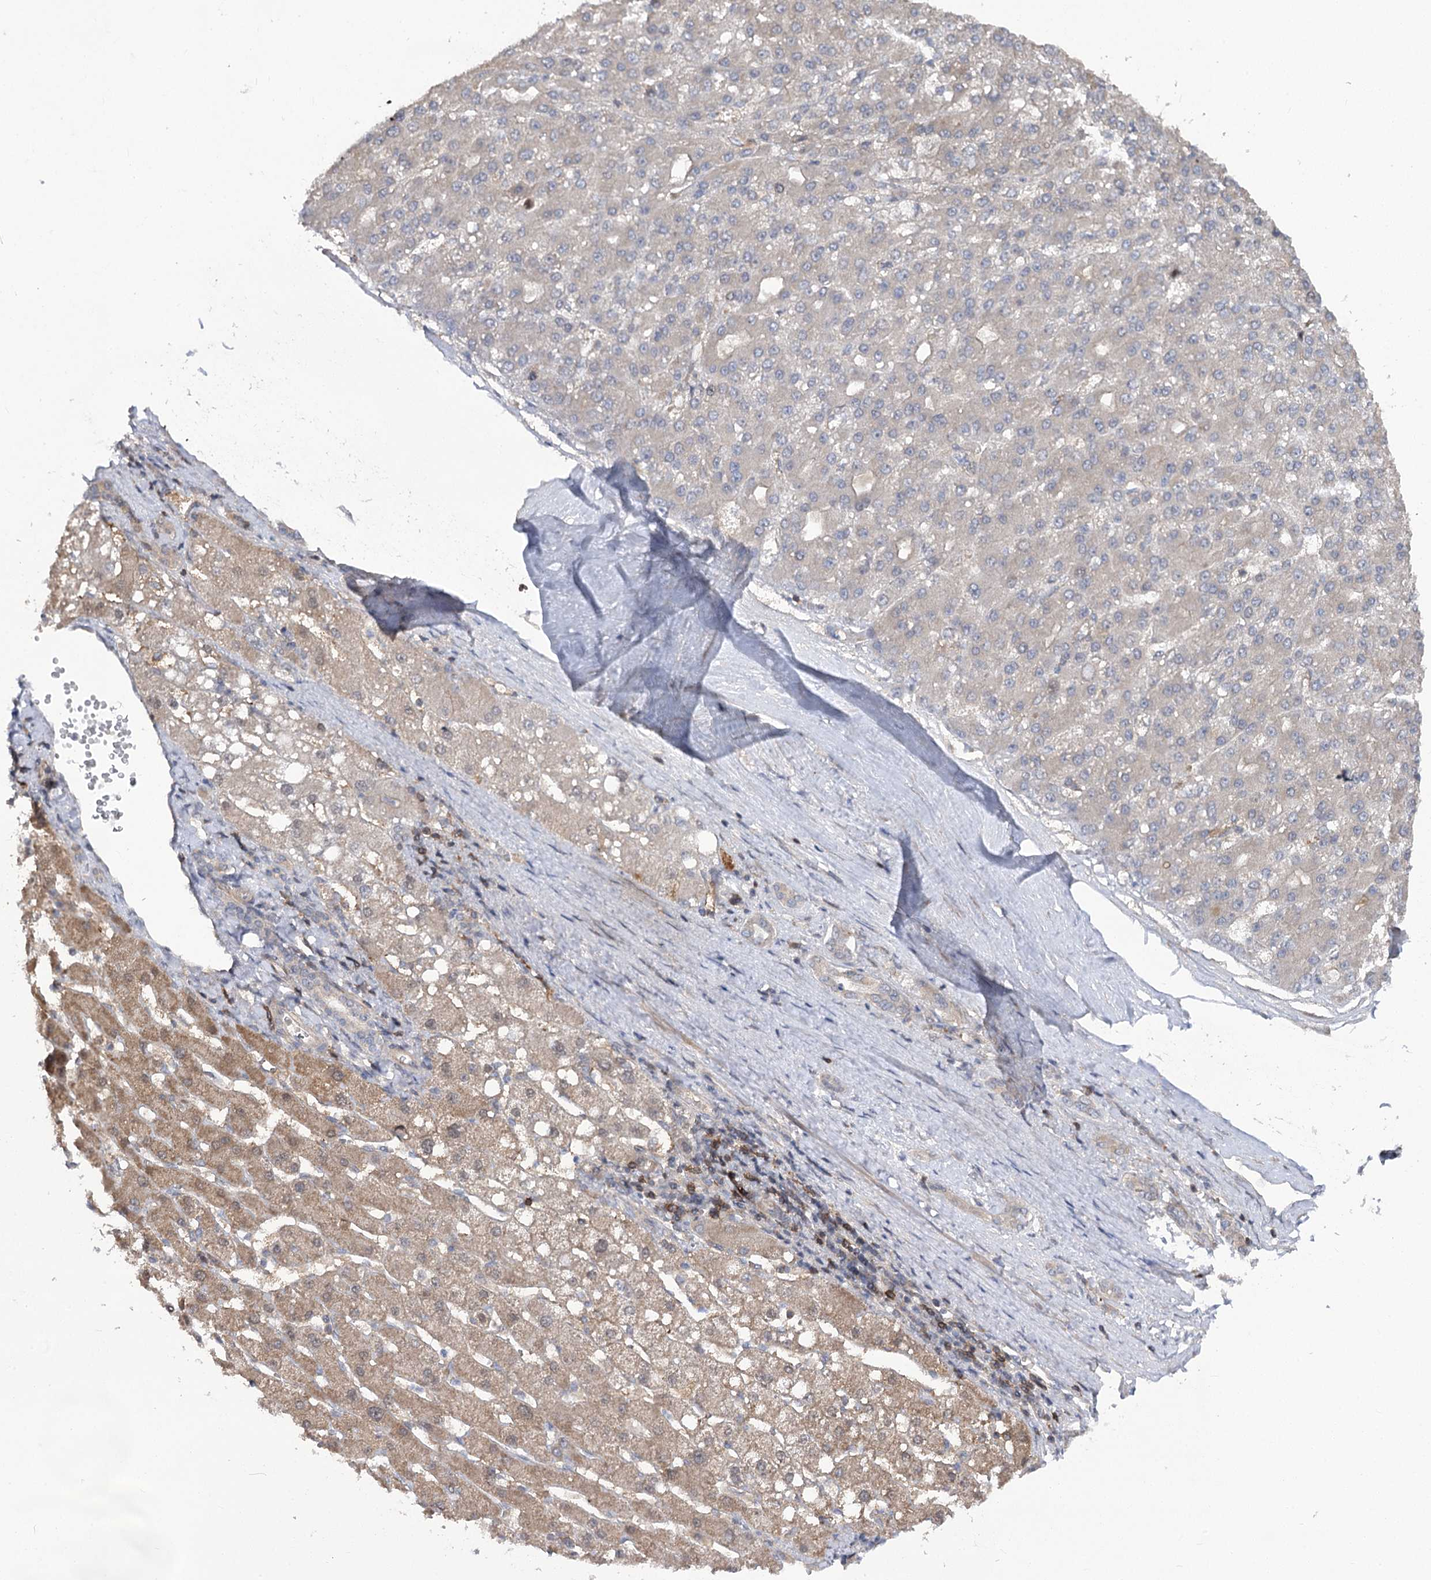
{"staining": {"intensity": "weak", "quantity": "<25%", "location": "cytoplasmic/membranous"}, "tissue": "liver cancer", "cell_type": "Tumor cells", "image_type": "cancer", "snomed": [{"axis": "morphology", "description": "Carcinoma, Hepatocellular, NOS"}, {"axis": "topography", "description": "Liver"}], "caption": "The IHC image has no significant expression in tumor cells of hepatocellular carcinoma (liver) tissue.", "gene": "STX6", "patient": {"sex": "male", "age": 67}}